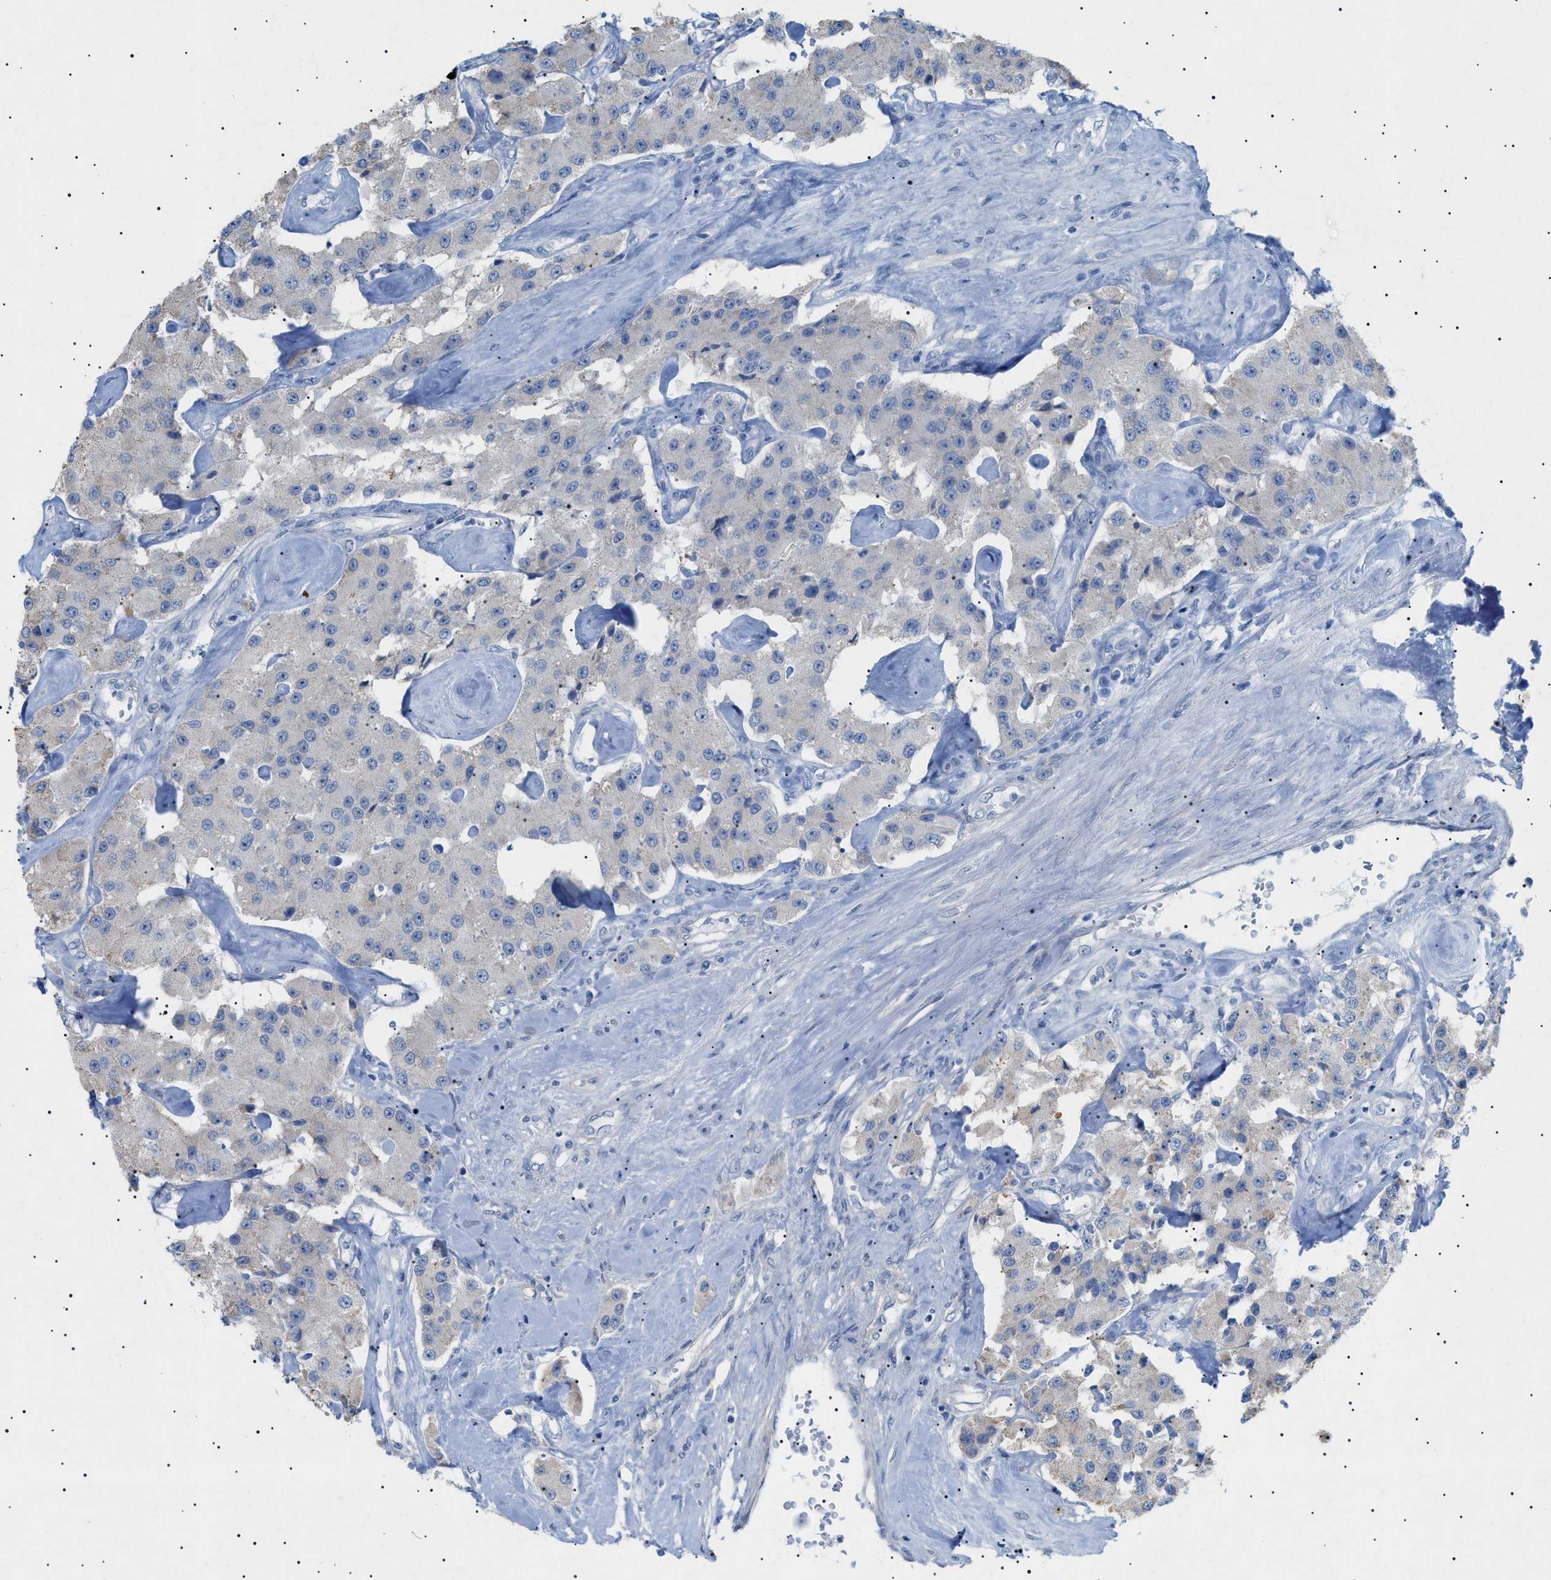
{"staining": {"intensity": "negative", "quantity": "none", "location": "none"}, "tissue": "carcinoid", "cell_type": "Tumor cells", "image_type": "cancer", "snomed": [{"axis": "morphology", "description": "Carcinoid, malignant, NOS"}, {"axis": "topography", "description": "Pancreas"}], "caption": "Tumor cells show no significant protein positivity in carcinoid. (Brightfield microscopy of DAB (3,3'-diaminobenzidine) immunohistochemistry at high magnification).", "gene": "ADAMTS1", "patient": {"sex": "male", "age": 41}}